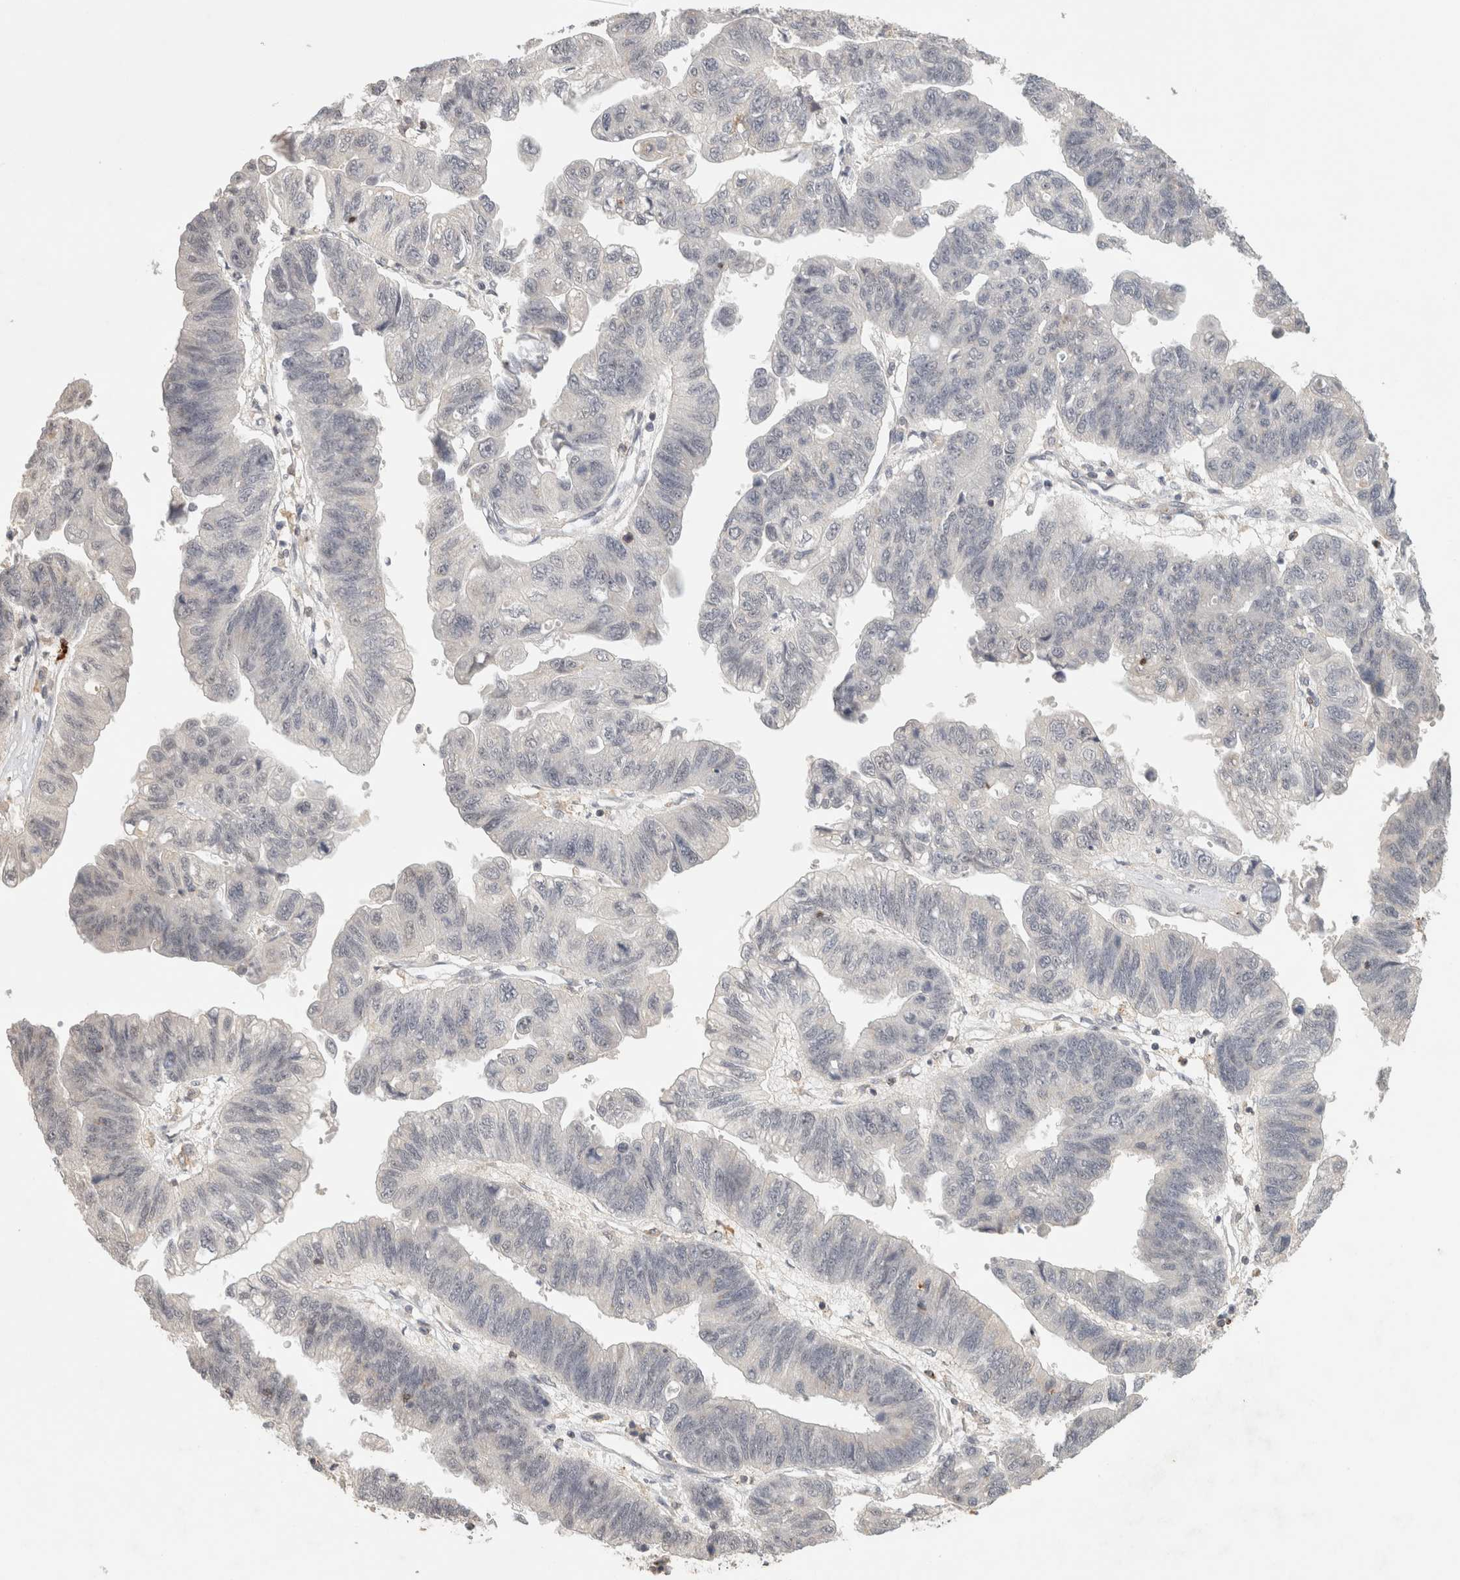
{"staining": {"intensity": "negative", "quantity": "none", "location": "none"}, "tissue": "stomach cancer", "cell_type": "Tumor cells", "image_type": "cancer", "snomed": [{"axis": "morphology", "description": "Adenocarcinoma, NOS"}, {"axis": "topography", "description": "Stomach"}], "caption": "Tumor cells are negative for brown protein staining in adenocarcinoma (stomach).", "gene": "HAVCR2", "patient": {"sex": "male", "age": 59}}